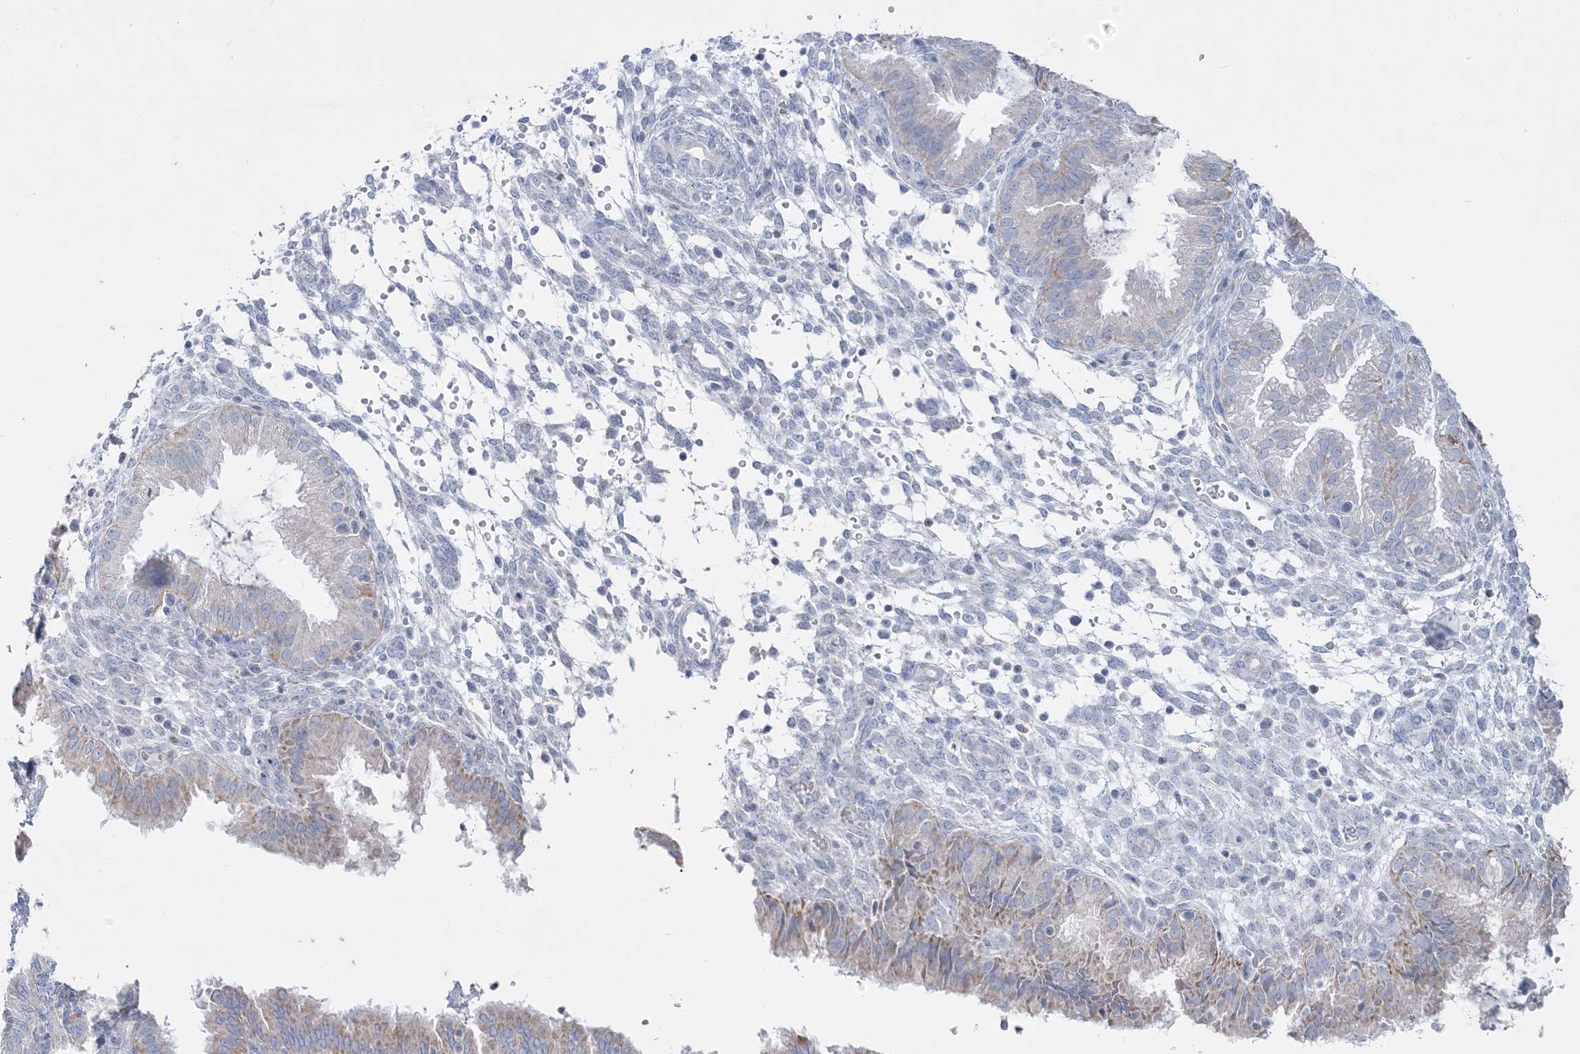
{"staining": {"intensity": "negative", "quantity": "none", "location": "none"}, "tissue": "endometrium", "cell_type": "Cells in endometrial stroma", "image_type": "normal", "snomed": [{"axis": "morphology", "description": "Normal tissue, NOS"}, {"axis": "topography", "description": "Endometrium"}], "caption": "DAB (3,3'-diaminobenzidine) immunohistochemical staining of unremarkable human endometrium shows no significant staining in cells in endometrial stroma. (DAB immunohistochemistry with hematoxylin counter stain).", "gene": "TBC1D7", "patient": {"sex": "female", "age": 33}}